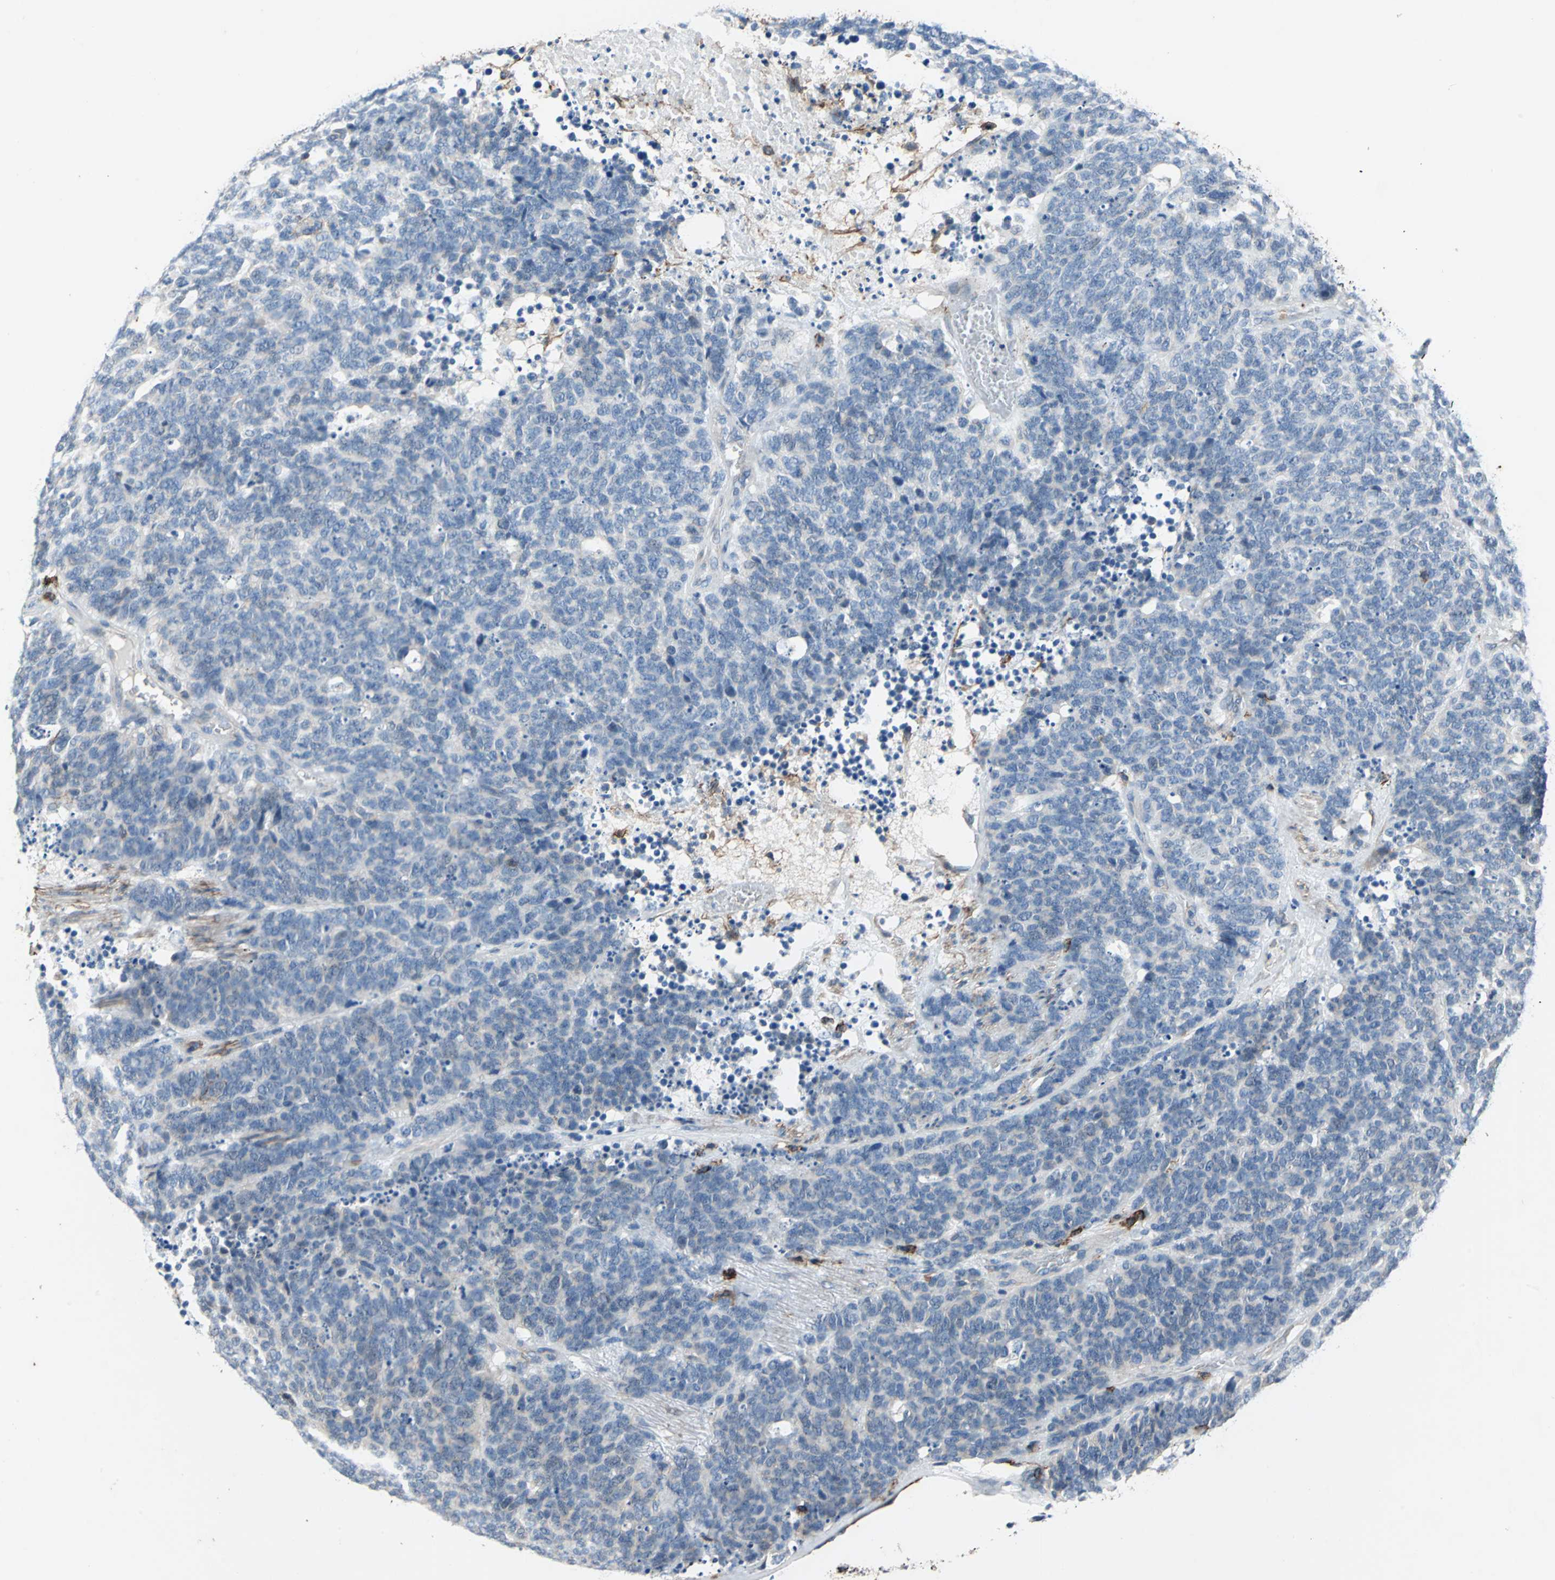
{"staining": {"intensity": "negative", "quantity": "none", "location": "none"}, "tissue": "lung cancer", "cell_type": "Tumor cells", "image_type": "cancer", "snomed": [{"axis": "morphology", "description": "Neoplasm, malignant, NOS"}, {"axis": "topography", "description": "Lung"}], "caption": "DAB (3,3'-diaminobenzidine) immunohistochemical staining of human lung neoplasm (malignant) exhibits no significant positivity in tumor cells. (DAB immunohistochemistry, high magnification).", "gene": "CD44", "patient": {"sex": "female", "age": 58}}